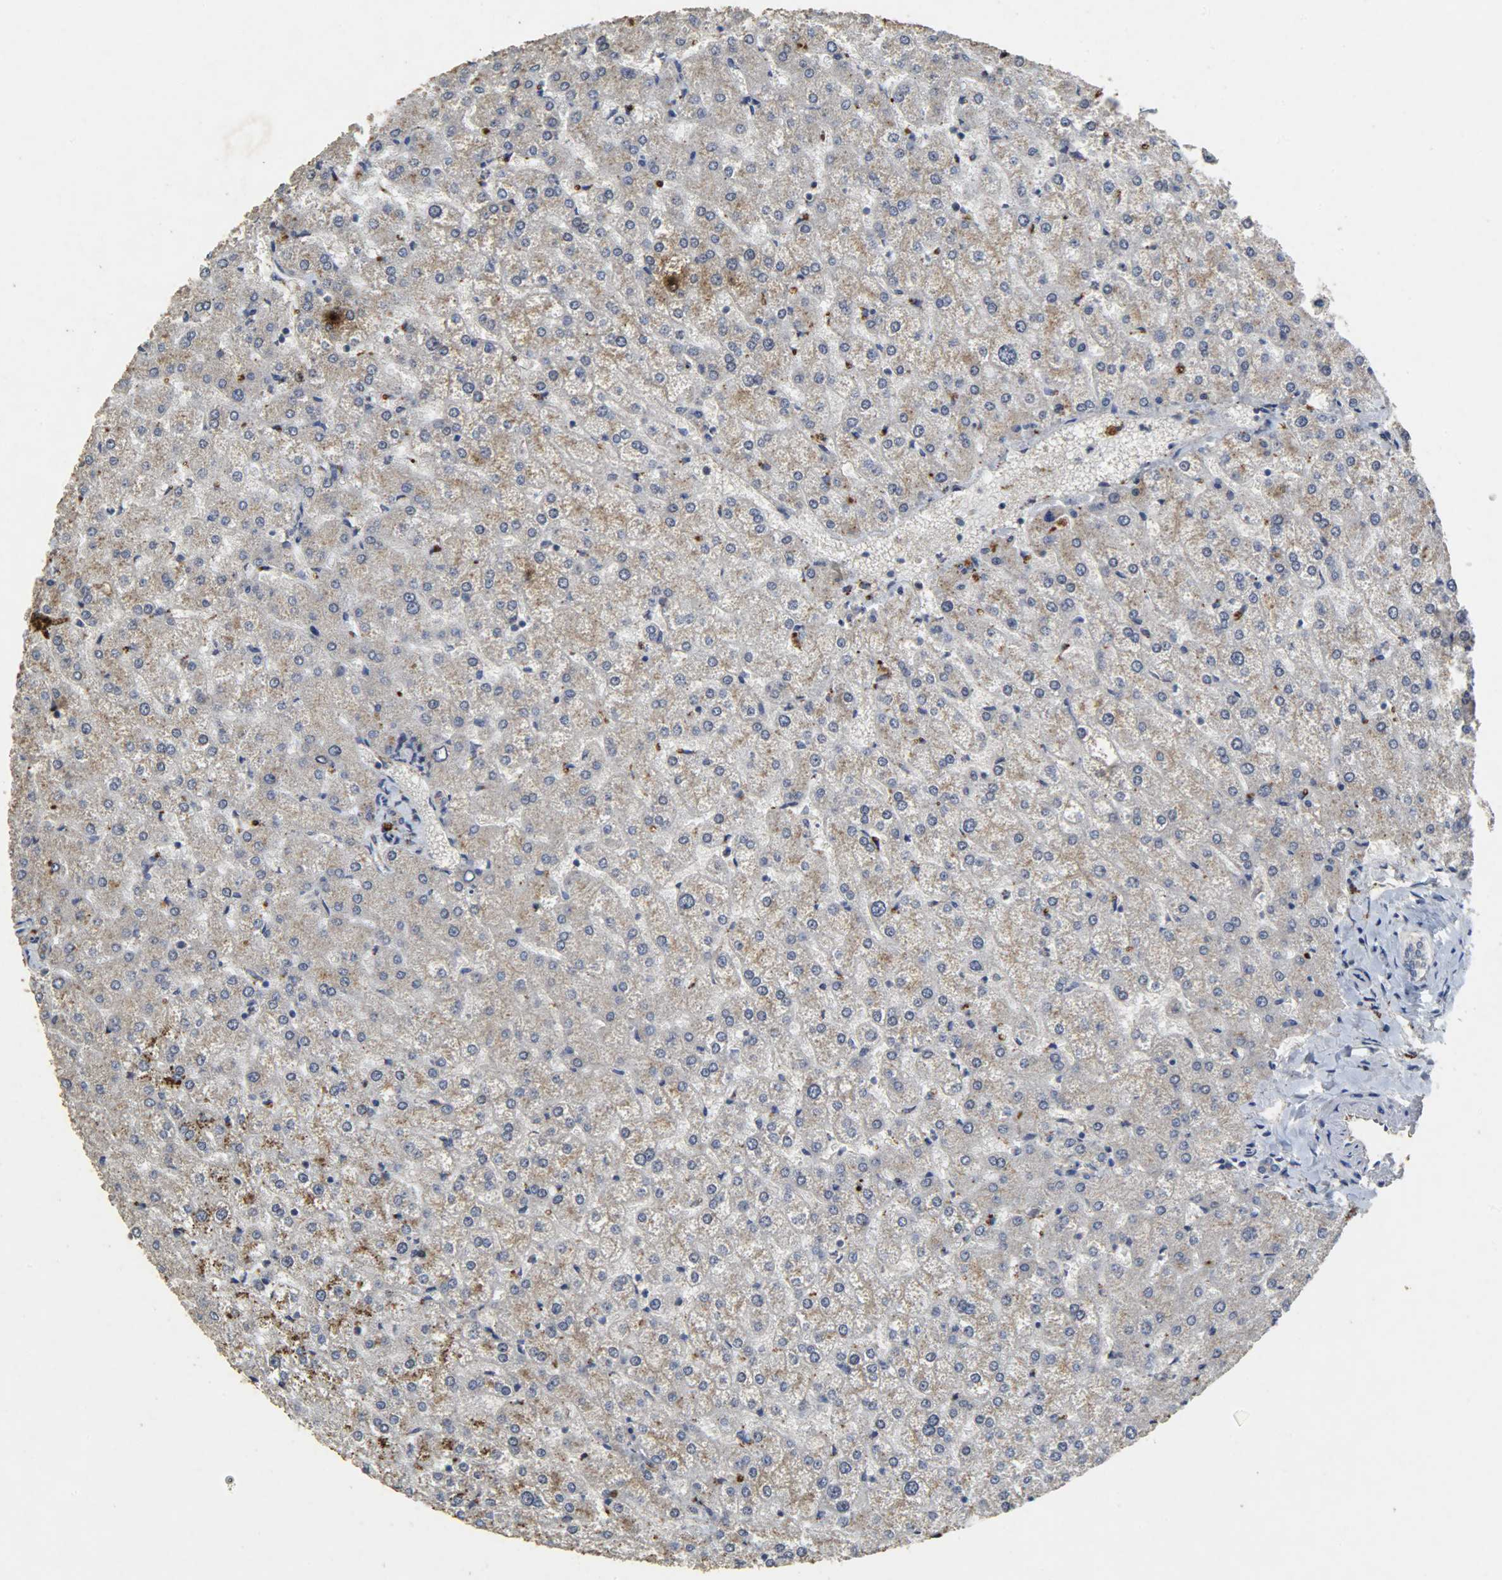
{"staining": {"intensity": "weak", "quantity": ">75%", "location": "cytoplasmic/membranous"}, "tissue": "liver", "cell_type": "Cholangiocytes", "image_type": "normal", "snomed": [{"axis": "morphology", "description": "Normal tissue, NOS"}, {"axis": "topography", "description": "Liver"}], "caption": "Protein expression analysis of unremarkable liver shows weak cytoplasmic/membranous positivity in about >75% of cholangiocytes. The protein of interest is stained brown, and the nuclei are stained in blue (DAB (3,3'-diaminobenzidine) IHC with brightfield microscopy, high magnification).", "gene": "TPM4", "patient": {"sex": "female", "age": 32}}